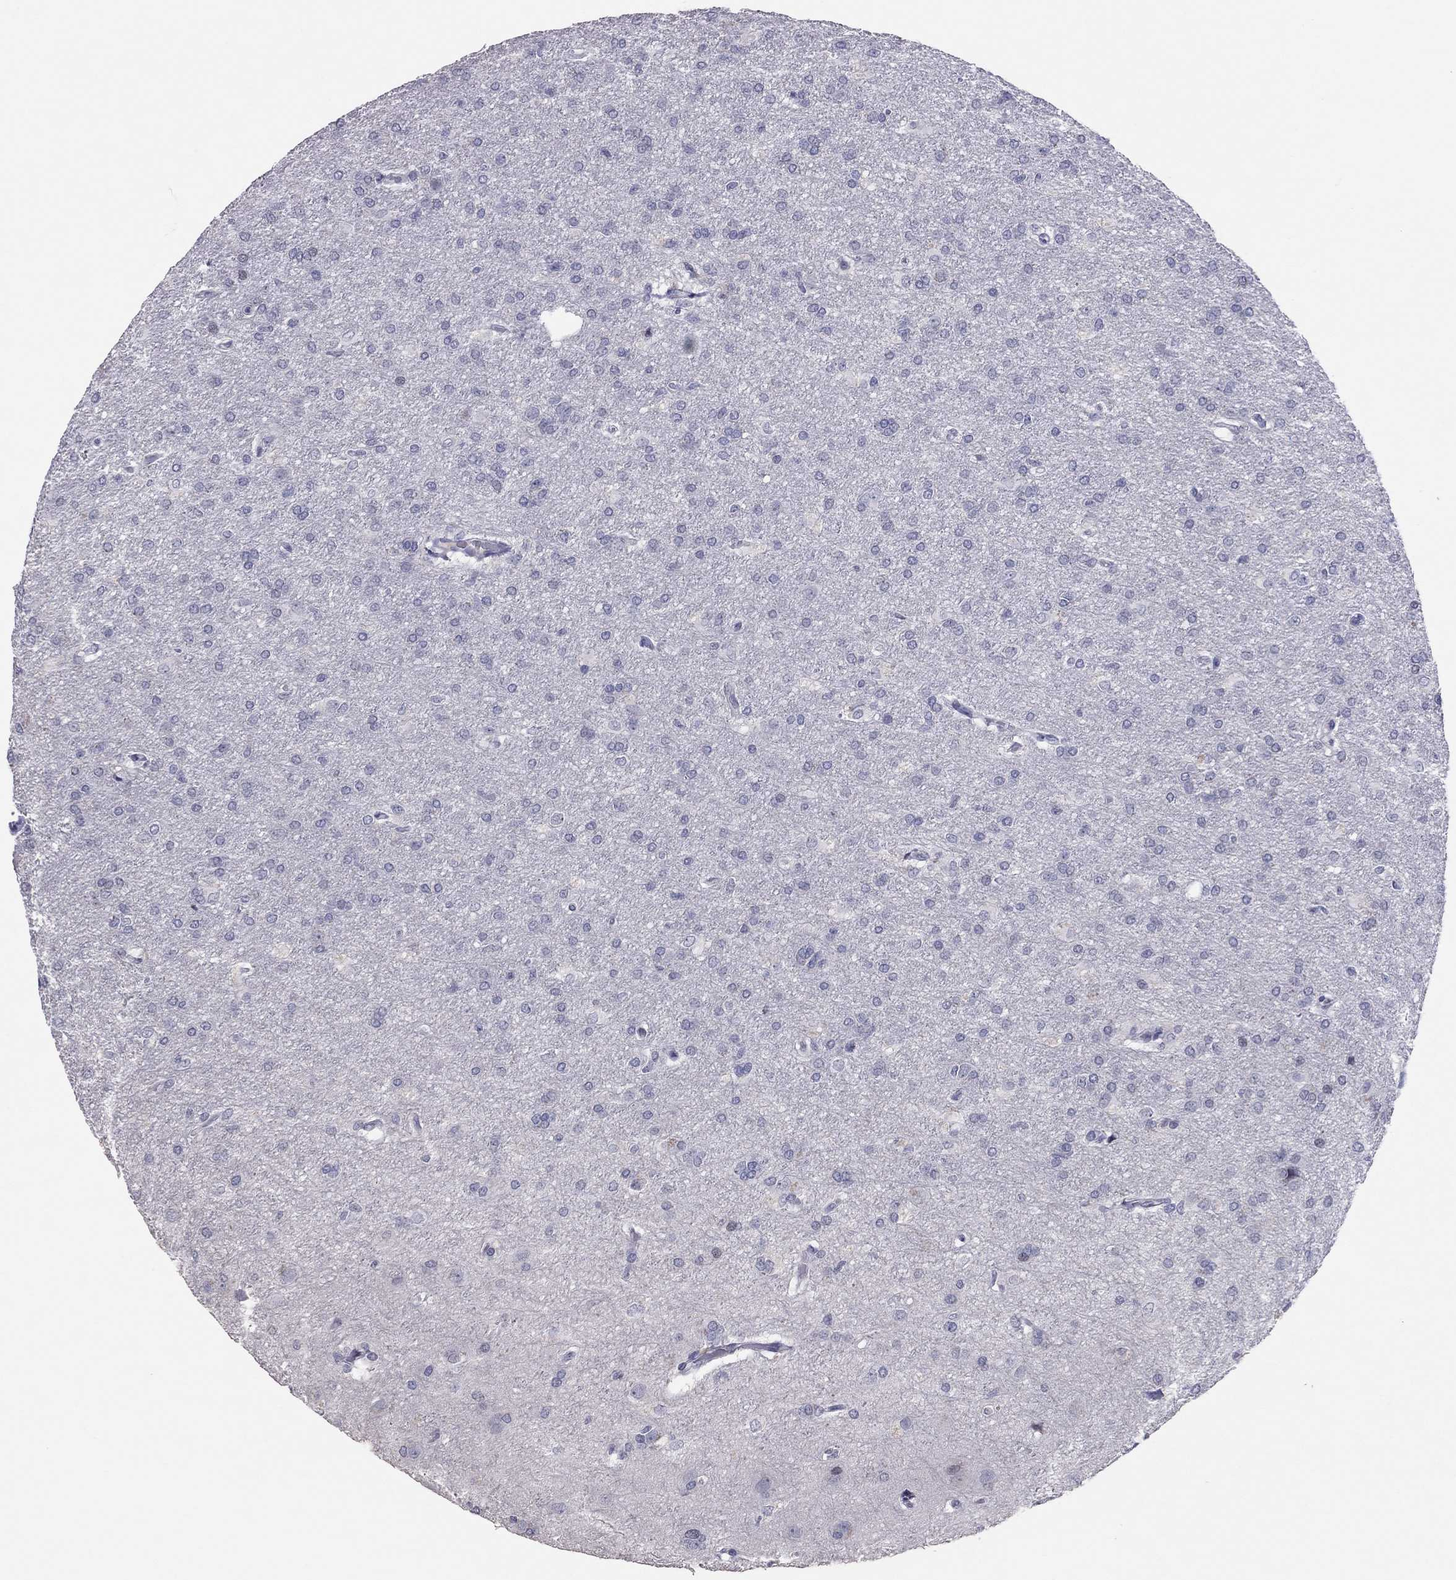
{"staining": {"intensity": "negative", "quantity": "none", "location": "none"}, "tissue": "glioma", "cell_type": "Tumor cells", "image_type": "cancer", "snomed": [{"axis": "morphology", "description": "Glioma, malignant, High grade"}, {"axis": "topography", "description": "Brain"}], "caption": "A high-resolution photomicrograph shows immunohistochemistry (IHC) staining of malignant high-grade glioma, which demonstrates no significant expression in tumor cells. (DAB (3,3'-diaminobenzidine) IHC visualized using brightfield microscopy, high magnification).", "gene": "TSHB", "patient": {"sex": "male", "age": 68}}